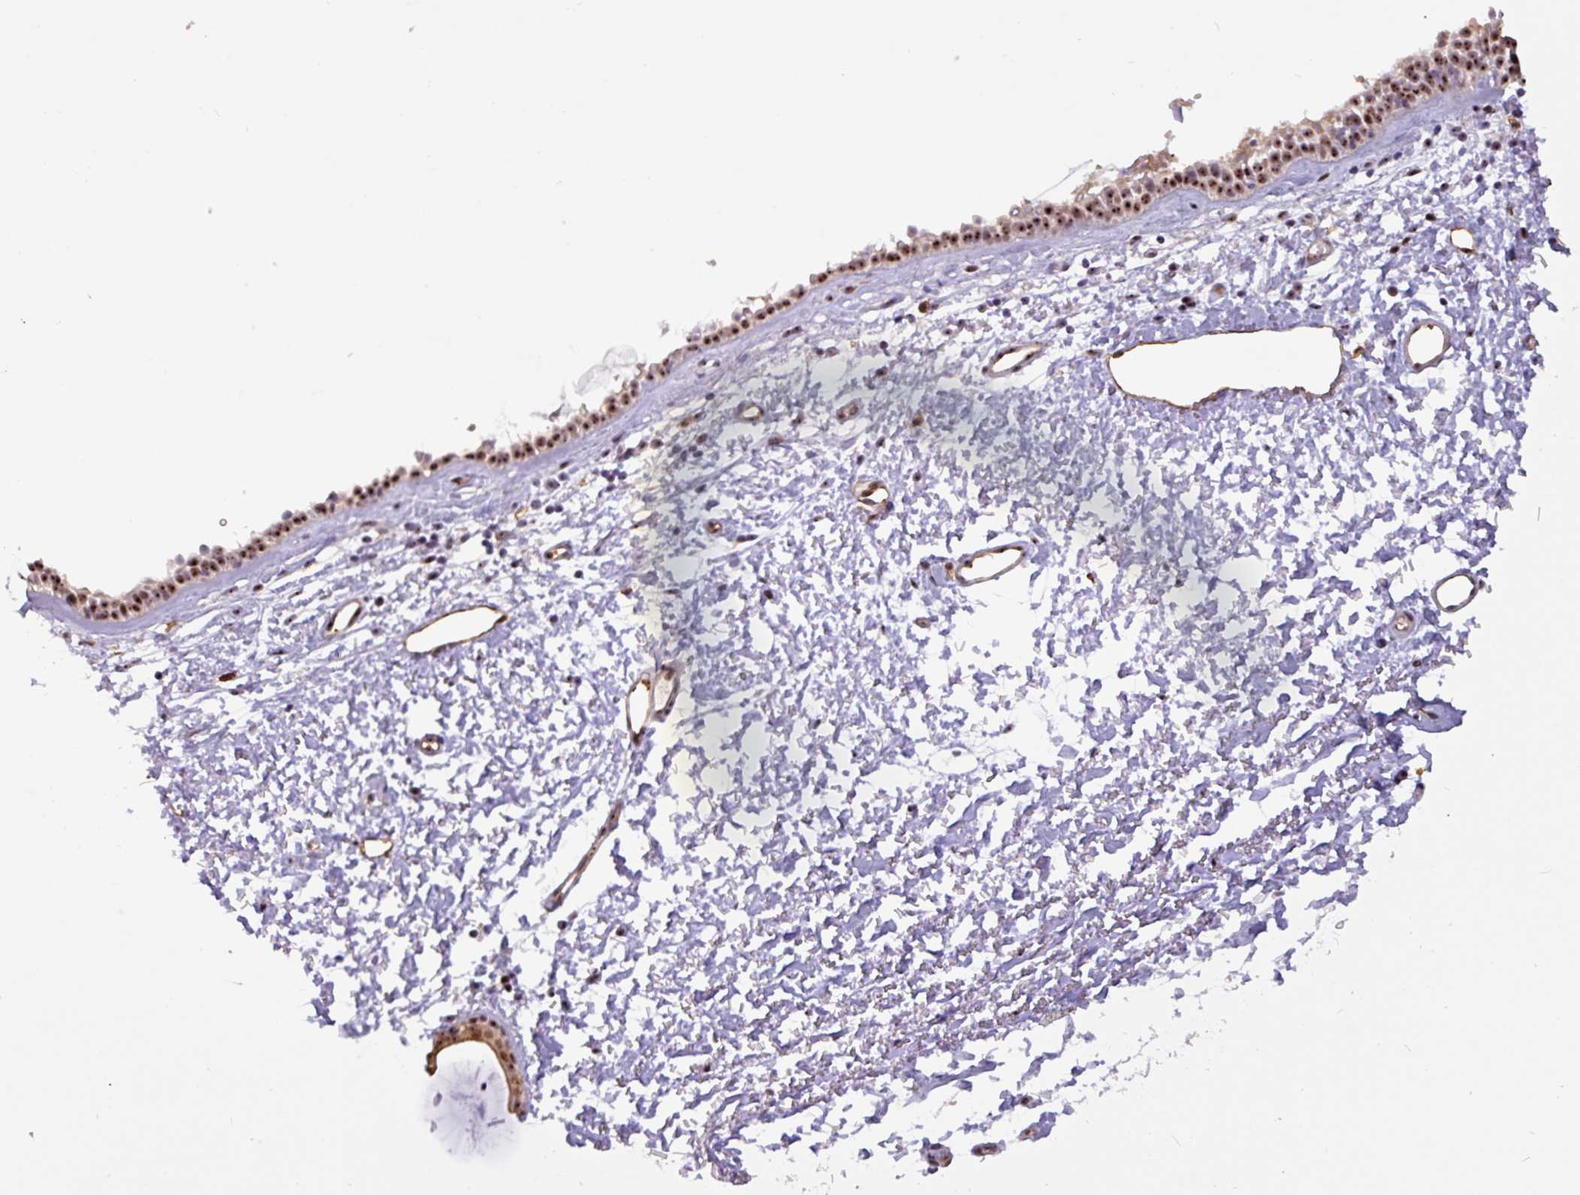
{"staining": {"intensity": "strong", "quantity": ">75%", "location": "nuclear"}, "tissue": "nasopharynx", "cell_type": "Respiratory epithelial cells", "image_type": "normal", "snomed": [{"axis": "morphology", "description": "Normal tissue, NOS"}, {"axis": "topography", "description": "Cartilage tissue"}, {"axis": "topography", "description": "Nasopharynx"}], "caption": "Strong nuclear positivity for a protein is present in about >75% of respiratory epithelial cells of unremarkable nasopharynx using IHC.", "gene": "RRN3", "patient": {"sex": "male", "age": 56}}